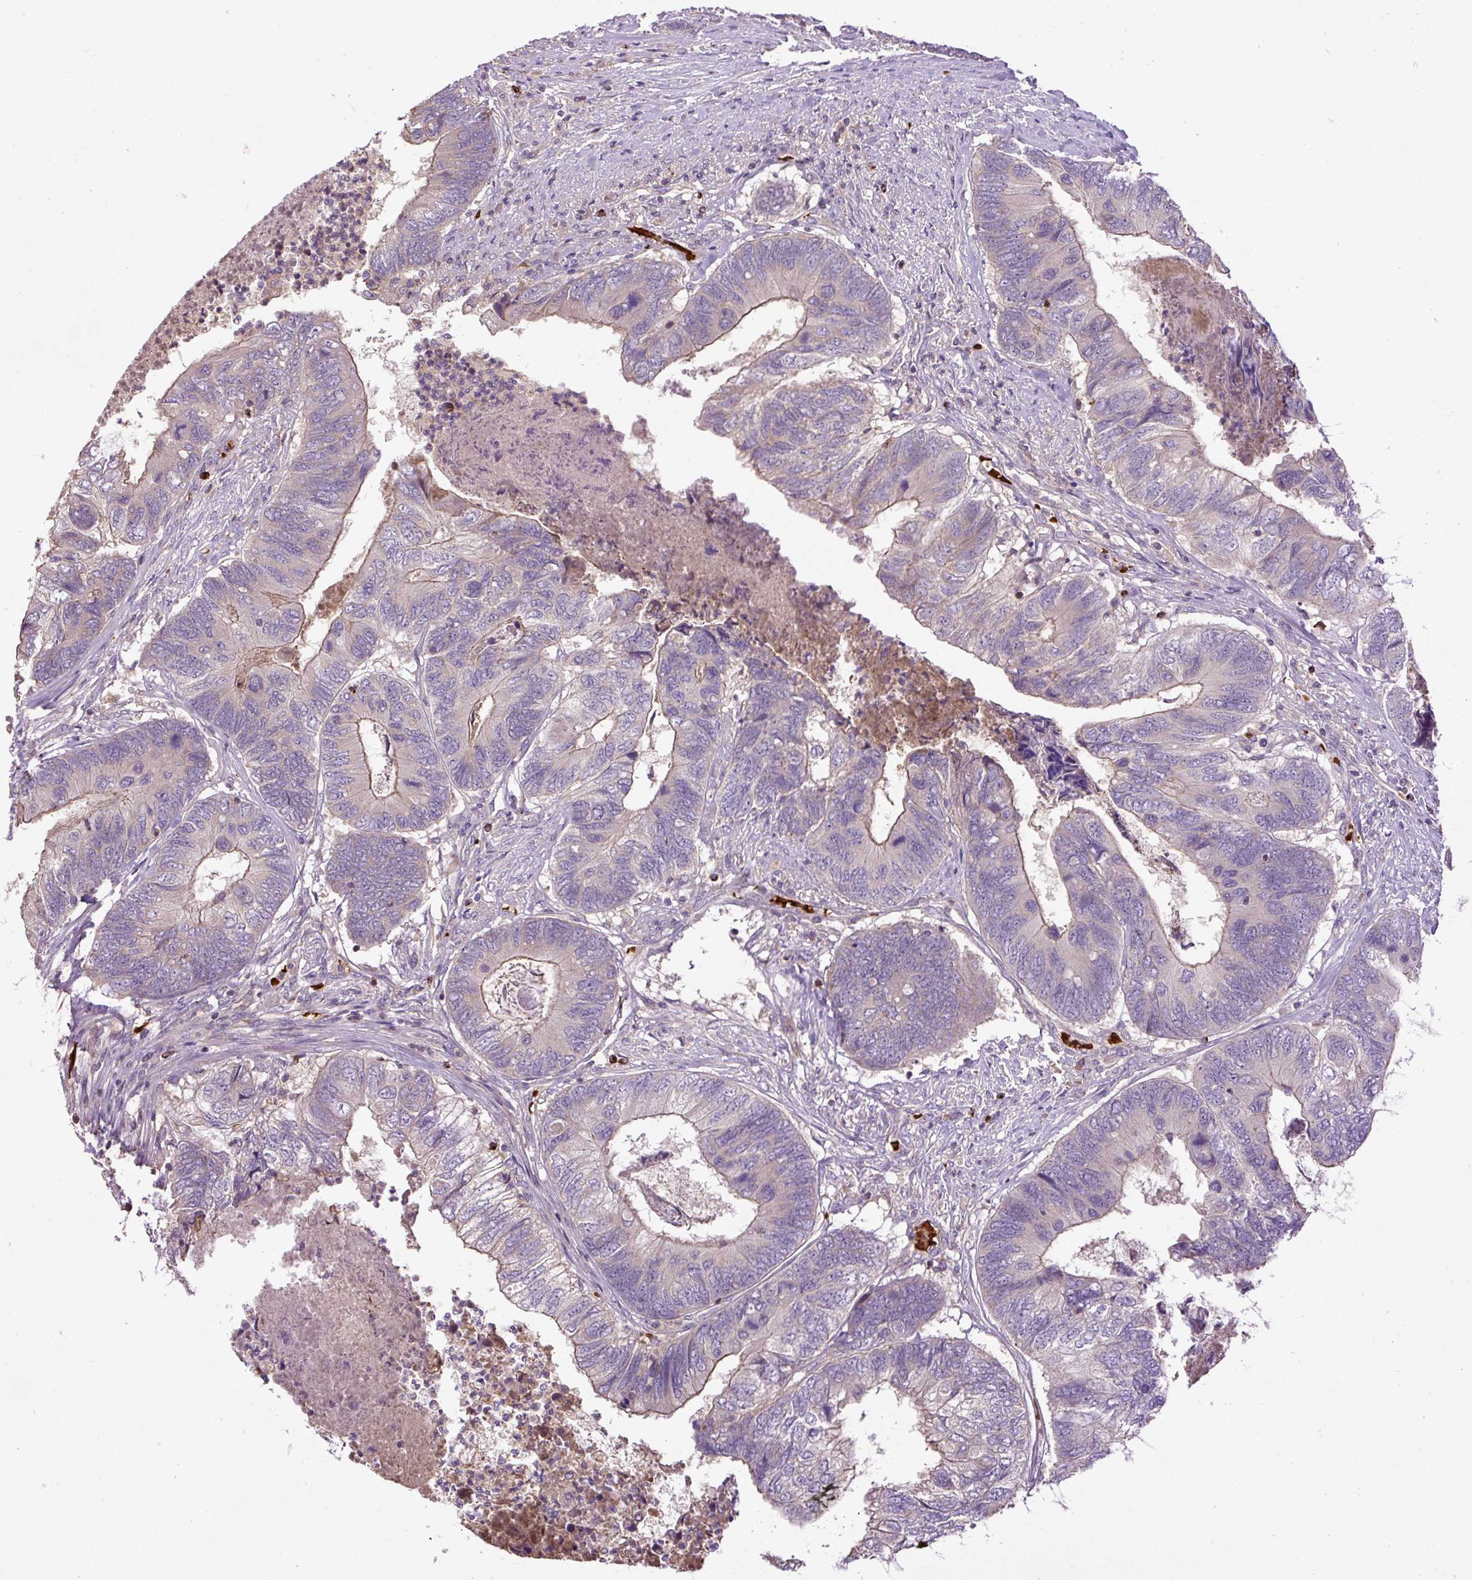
{"staining": {"intensity": "weak", "quantity": "<25%", "location": "cytoplasmic/membranous"}, "tissue": "colorectal cancer", "cell_type": "Tumor cells", "image_type": "cancer", "snomed": [{"axis": "morphology", "description": "Adenocarcinoma, NOS"}, {"axis": "topography", "description": "Colon"}], "caption": "DAB immunohistochemical staining of human colorectal adenocarcinoma reveals no significant positivity in tumor cells.", "gene": "CXCL13", "patient": {"sex": "female", "age": 67}}